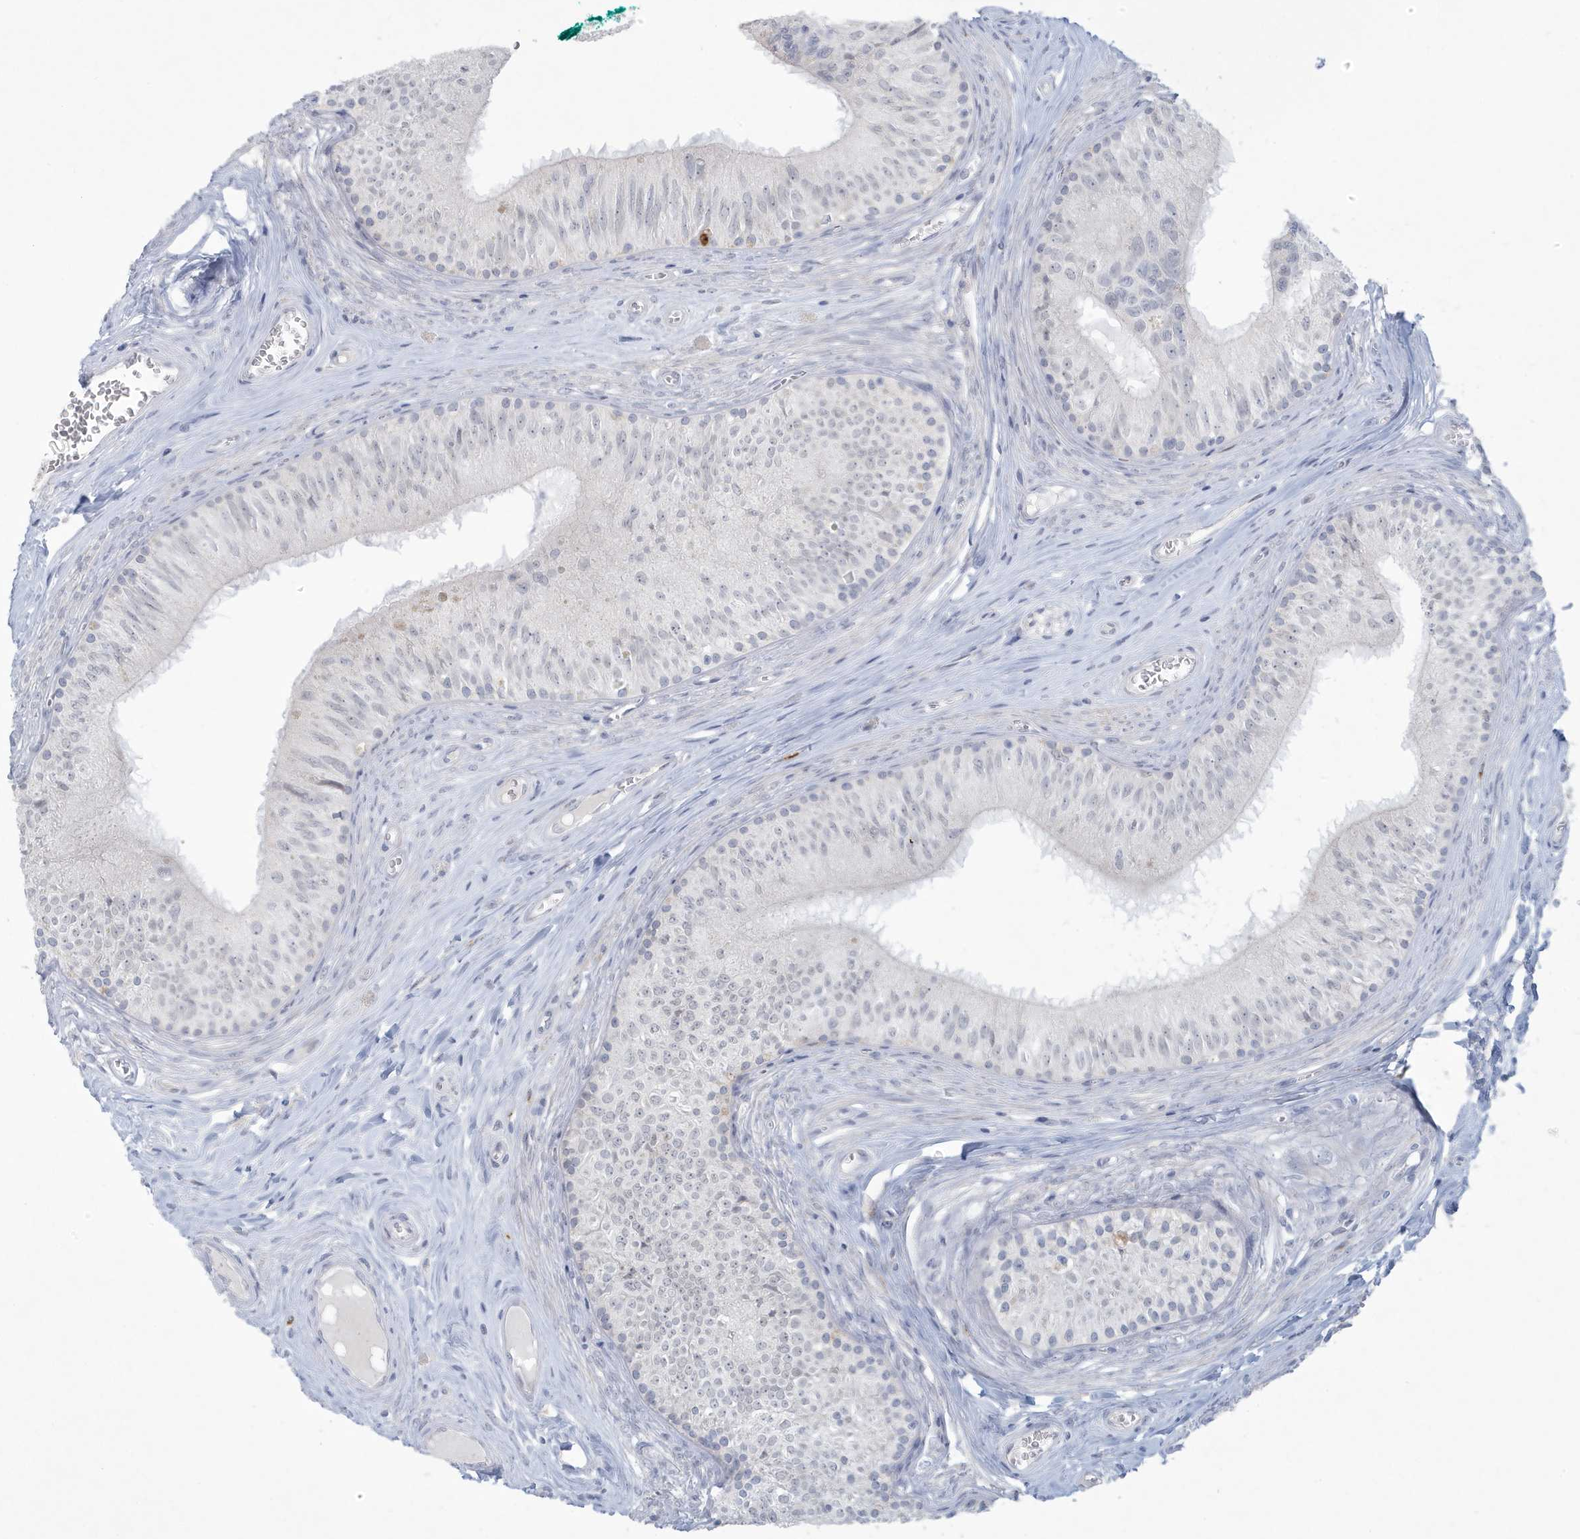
{"staining": {"intensity": "weak", "quantity": "<25%", "location": "cytoplasmic/membranous"}, "tissue": "epididymis", "cell_type": "Glandular cells", "image_type": "normal", "snomed": [{"axis": "morphology", "description": "Normal tissue, NOS"}, {"axis": "topography", "description": "Epididymis"}], "caption": "IHC histopathology image of unremarkable epididymis: epididymis stained with DAB displays no significant protein expression in glandular cells.", "gene": "HERC6", "patient": {"sex": "male", "age": 46}}